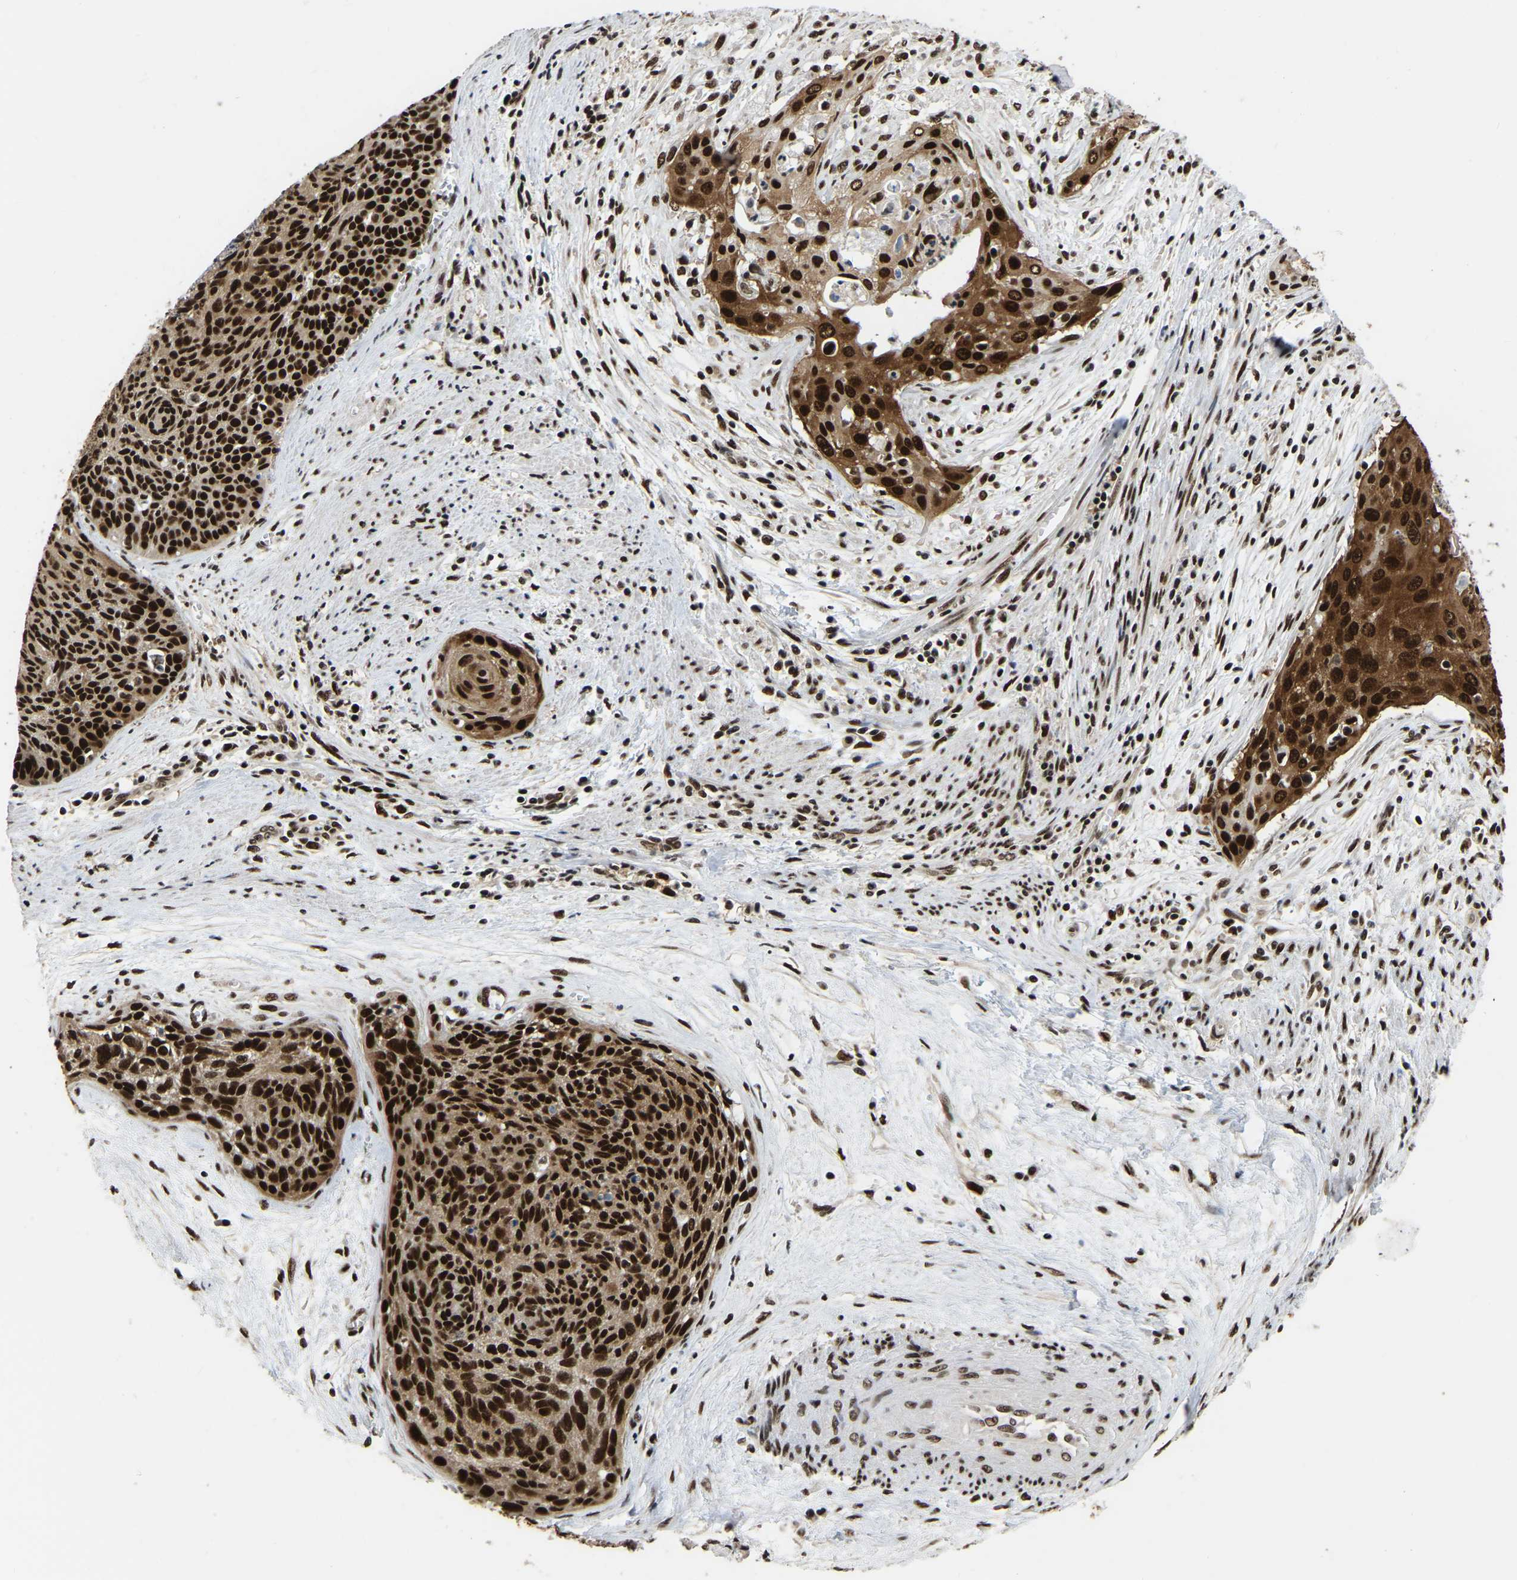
{"staining": {"intensity": "strong", "quantity": ">75%", "location": "nuclear"}, "tissue": "cervical cancer", "cell_type": "Tumor cells", "image_type": "cancer", "snomed": [{"axis": "morphology", "description": "Squamous cell carcinoma, NOS"}, {"axis": "topography", "description": "Cervix"}], "caption": "Immunohistochemistry of cervical squamous cell carcinoma reveals high levels of strong nuclear expression in about >75% of tumor cells.", "gene": "TBL1XR1", "patient": {"sex": "female", "age": 55}}